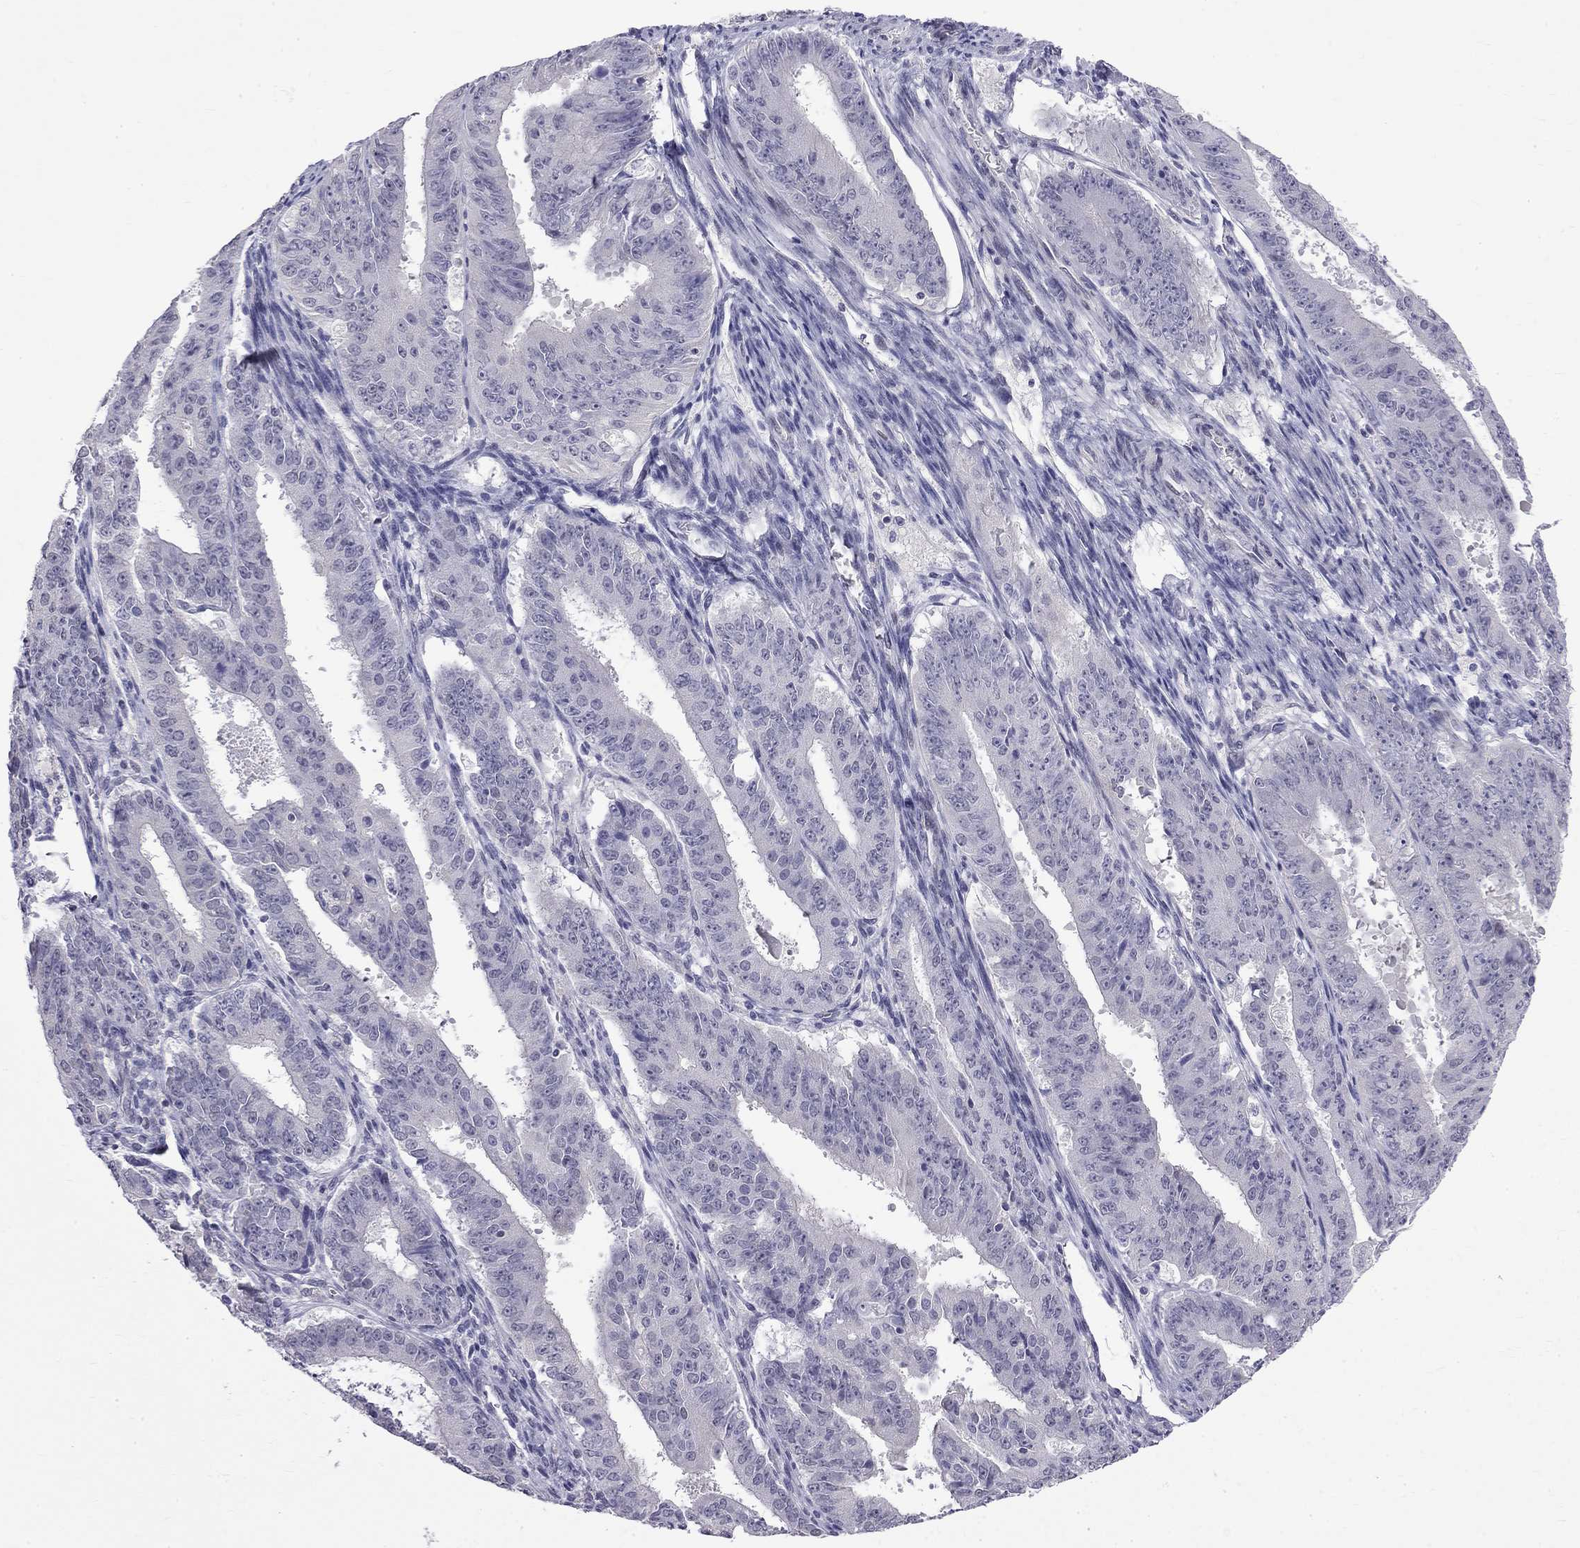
{"staining": {"intensity": "negative", "quantity": "none", "location": "none"}, "tissue": "ovarian cancer", "cell_type": "Tumor cells", "image_type": "cancer", "snomed": [{"axis": "morphology", "description": "Carcinoma, endometroid"}, {"axis": "topography", "description": "Ovary"}], "caption": "Photomicrograph shows no significant protein positivity in tumor cells of ovarian endometroid carcinoma.", "gene": "RTL9", "patient": {"sex": "female", "age": 42}}